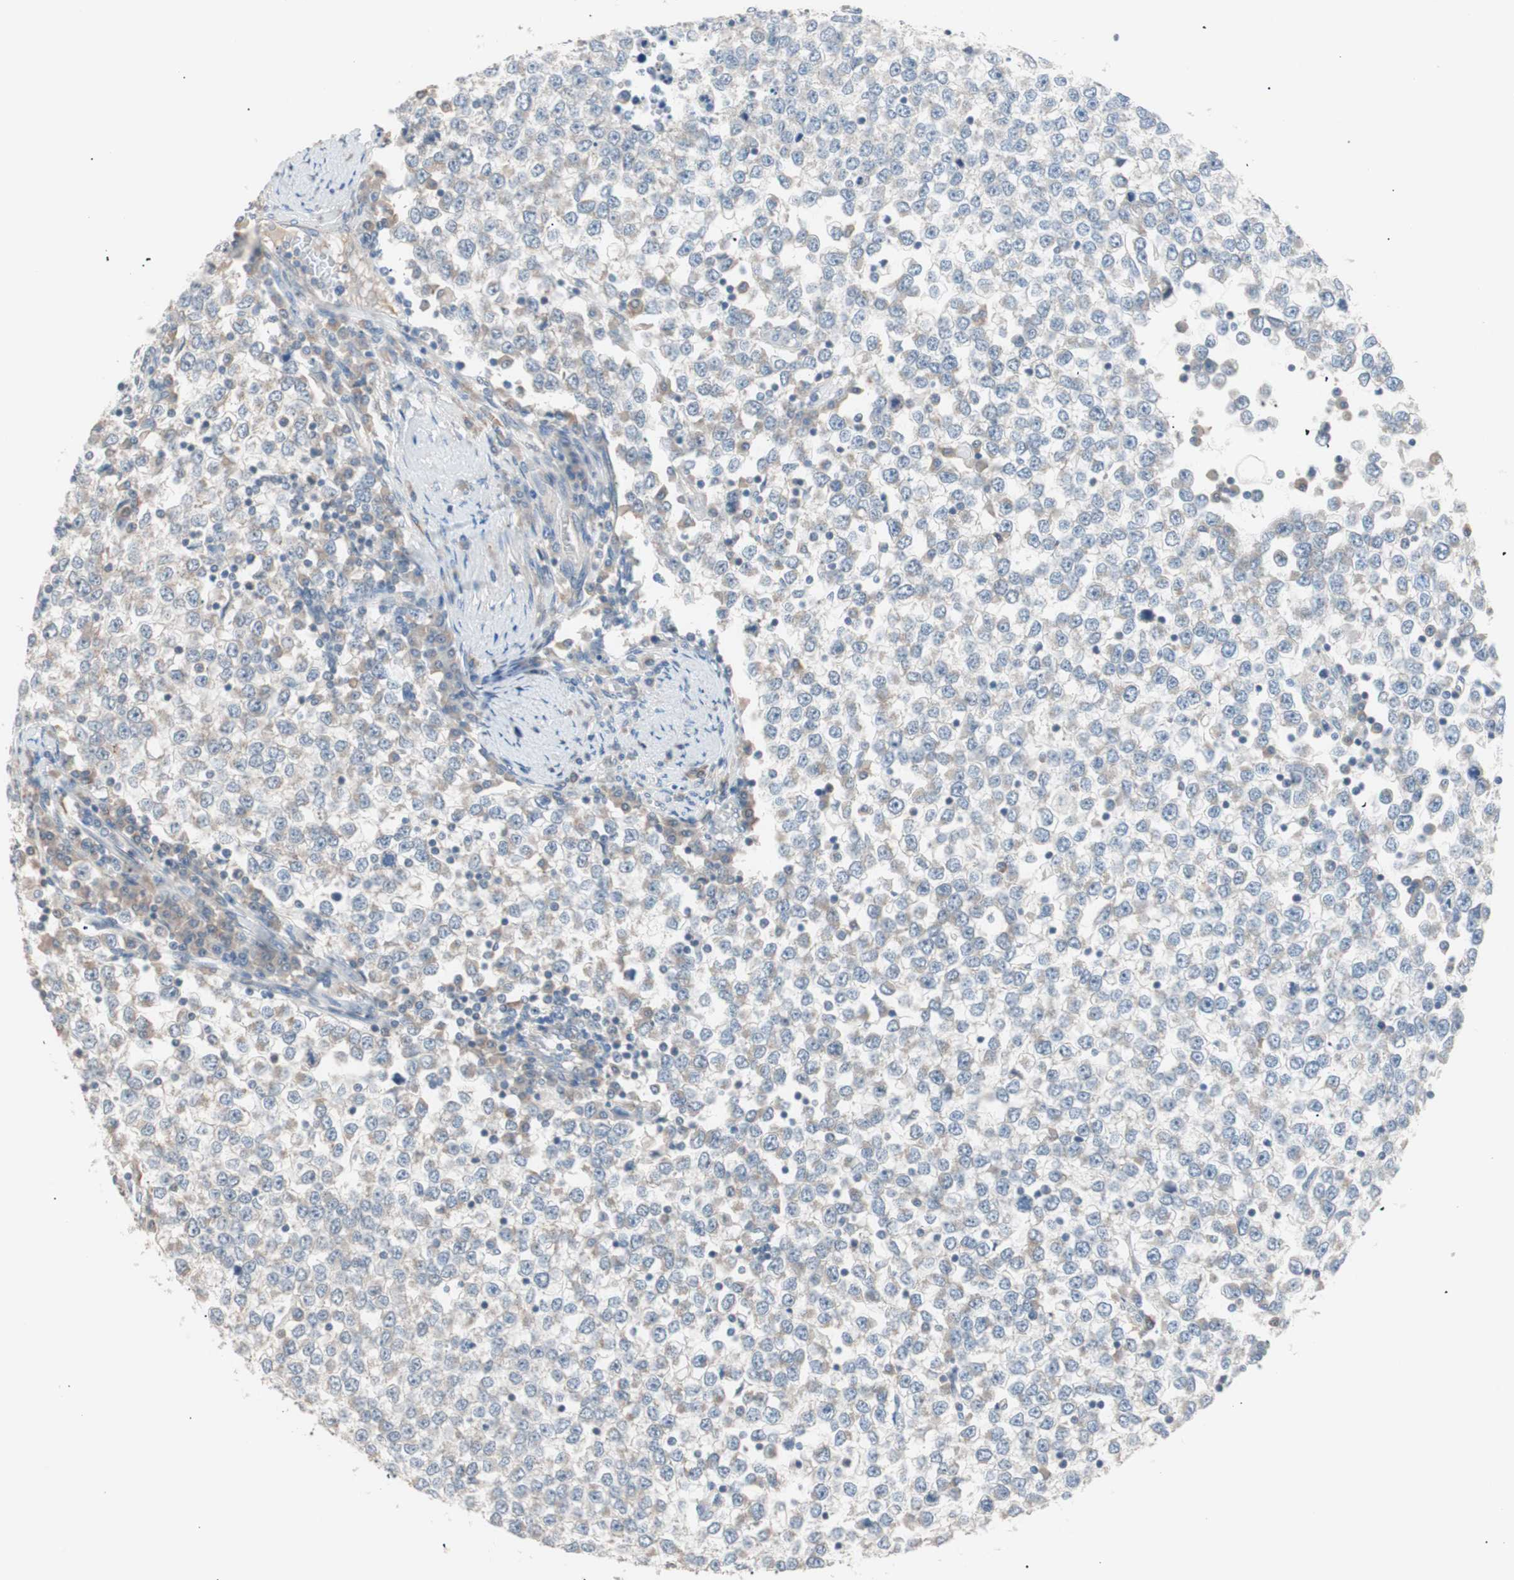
{"staining": {"intensity": "weak", "quantity": "<25%", "location": "cytoplasmic/membranous"}, "tissue": "testis cancer", "cell_type": "Tumor cells", "image_type": "cancer", "snomed": [{"axis": "morphology", "description": "Seminoma, NOS"}, {"axis": "topography", "description": "Testis"}], "caption": "DAB (3,3'-diaminobenzidine) immunohistochemical staining of human testis cancer (seminoma) exhibits no significant positivity in tumor cells. The staining was performed using DAB to visualize the protein expression in brown, while the nuclei were stained in blue with hematoxylin (Magnification: 20x).", "gene": "SMG1", "patient": {"sex": "male", "age": 65}}